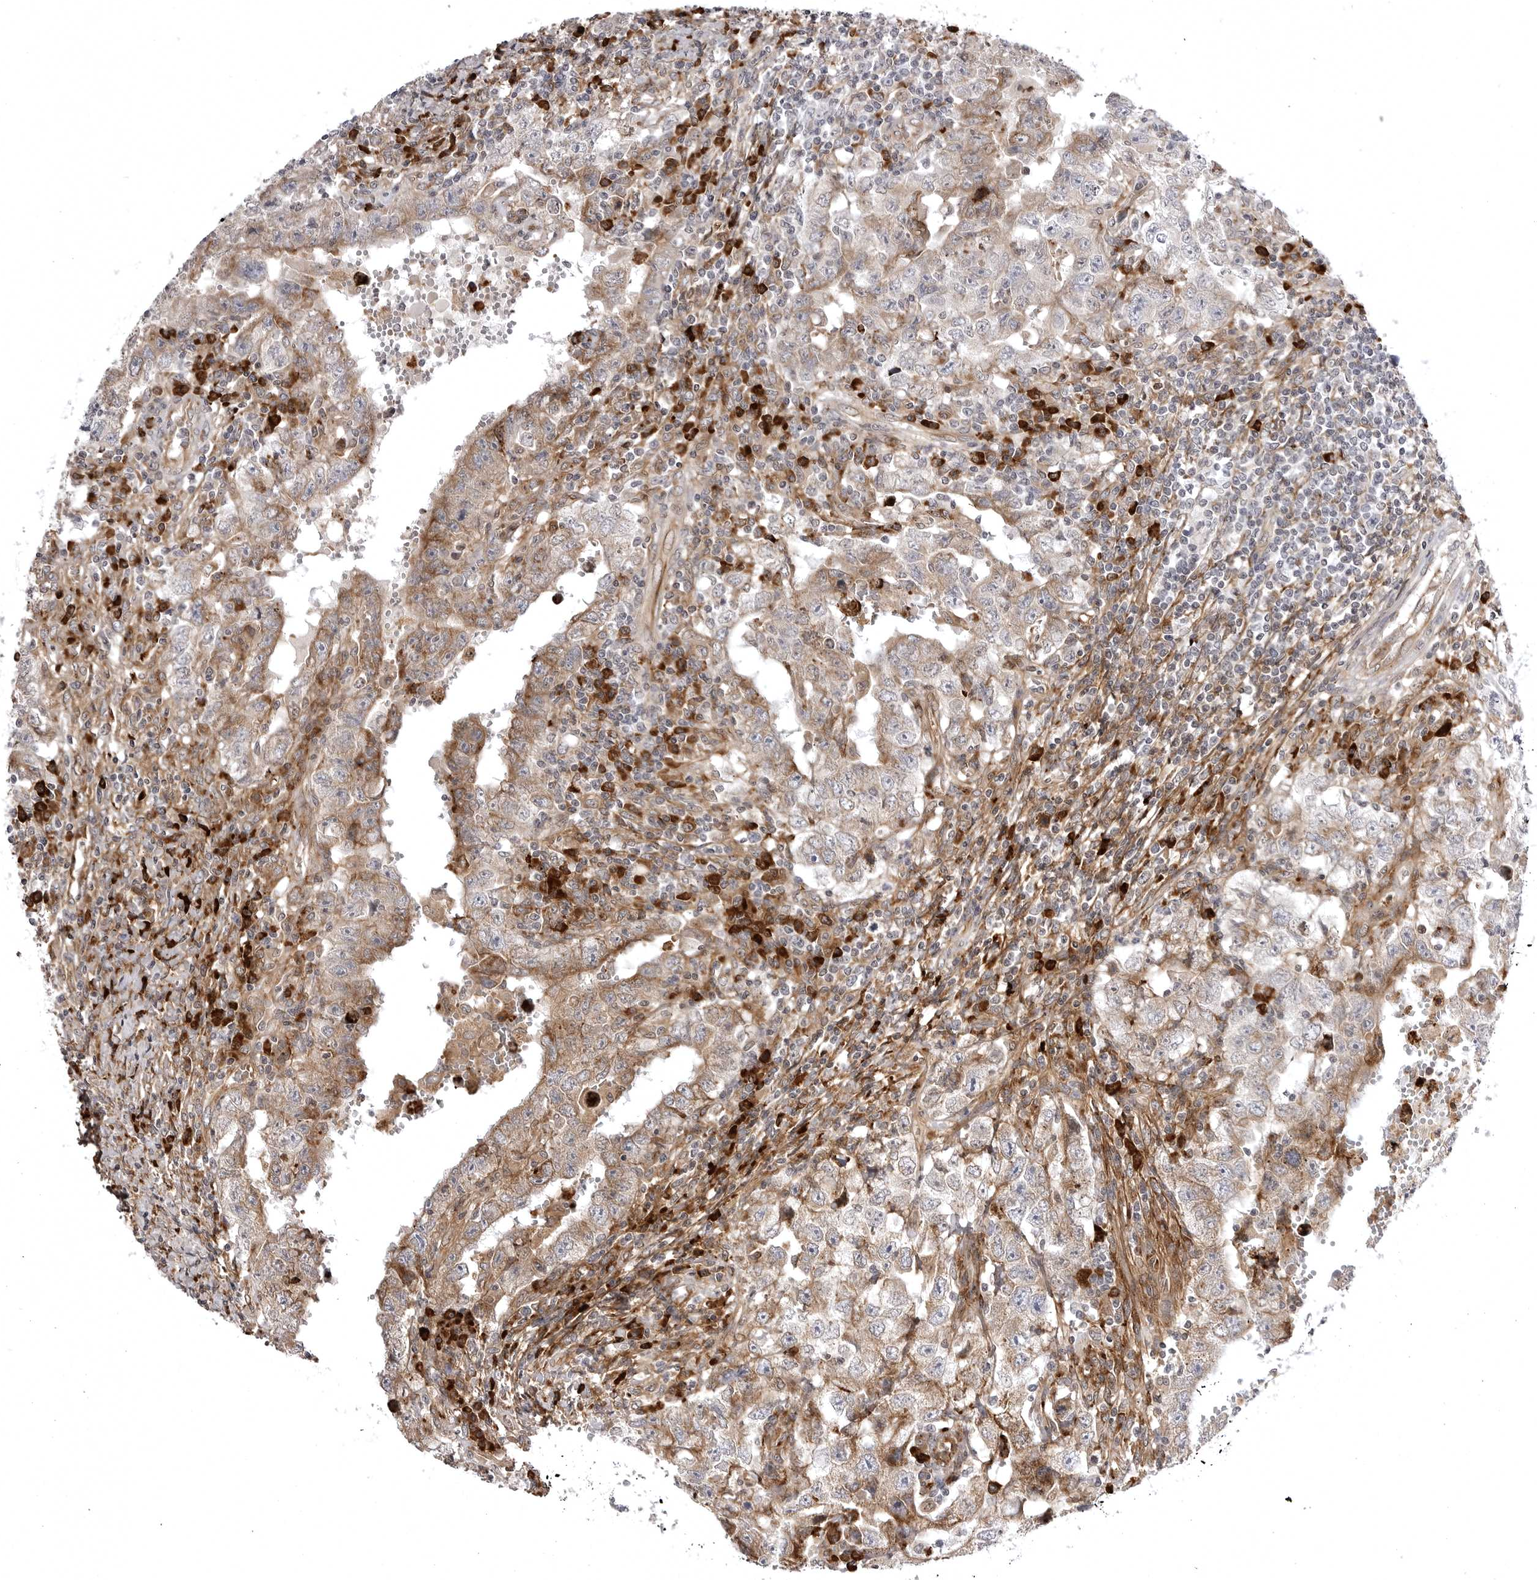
{"staining": {"intensity": "moderate", "quantity": ">75%", "location": "cytoplasmic/membranous"}, "tissue": "testis cancer", "cell_type": "Tumor cells", "image_type": "cancer", "snomed": [{"axis": "morphology", "description": "Carcinoma, Embryonal, NOS"}, {"axis": "topography", "description": "Testis"}], "caption": "A brown stain labels moderate cytoplasmic/membranous expression of a protein in human embryonal carcinoma (testis) tumor cells.", "gene": "ARL5A", "patient": {"sex": "male", "age": 26}}